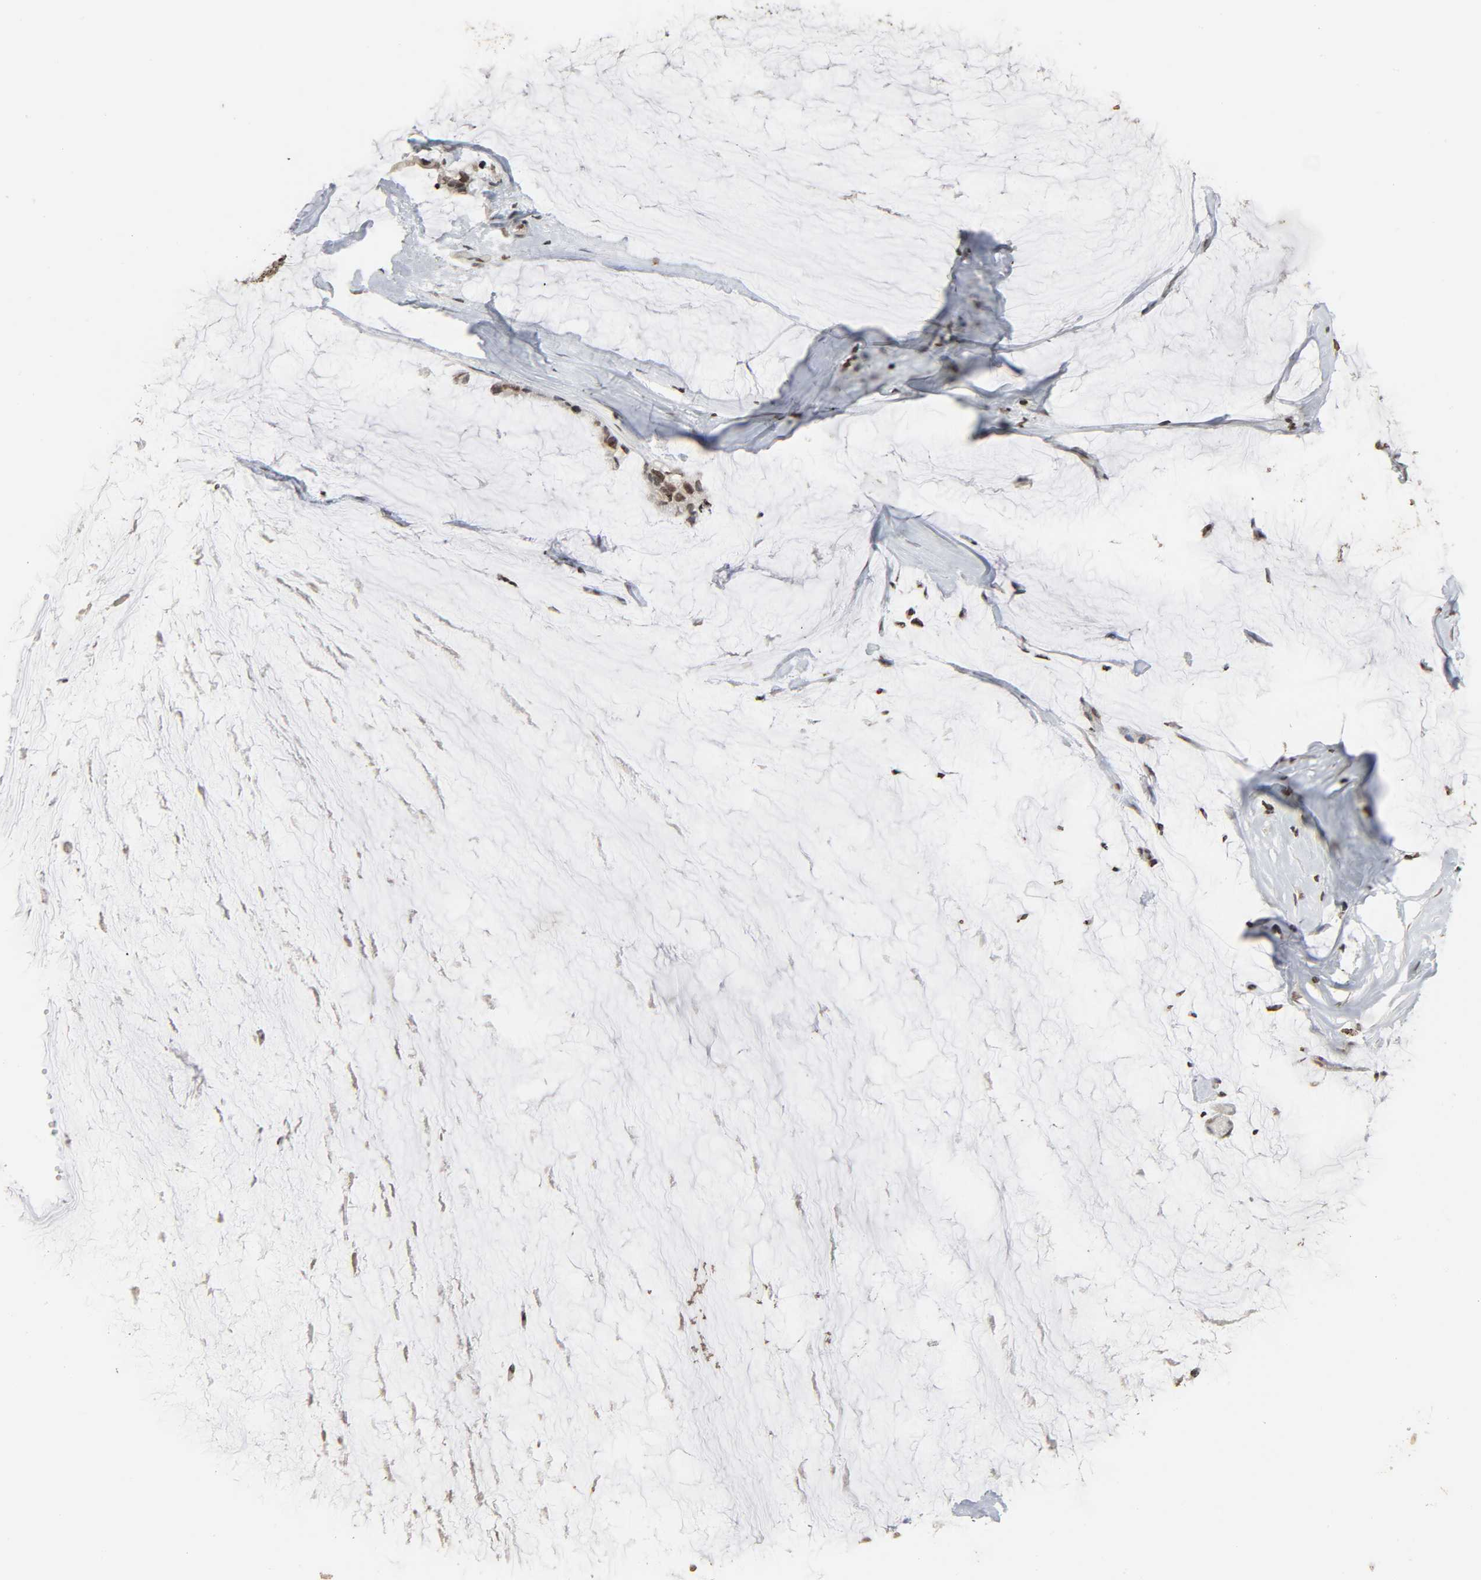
{"staining": {"intensity": "moderate", "quantity": ">75%", "location": "nuclear"}, "tissue": "ovarian cancer", "cell_type": "Tumor cells", "image_type": "cancer", "snomed": [{"axis": "morphology", "description": "Cystadenocarcinoma, mucinous, NOS"}, {"axis": "topography", "description": "Ovary"}], "caption": "Immunohistochemical staining of human ovarian mucinous cystadenocarcinoma demonstrates medium levels of moderate nuclear expression in approximately >75% of tumor cells.", "gene": "ELAVL1", "patient": {"sex": "female", "age": 39}}